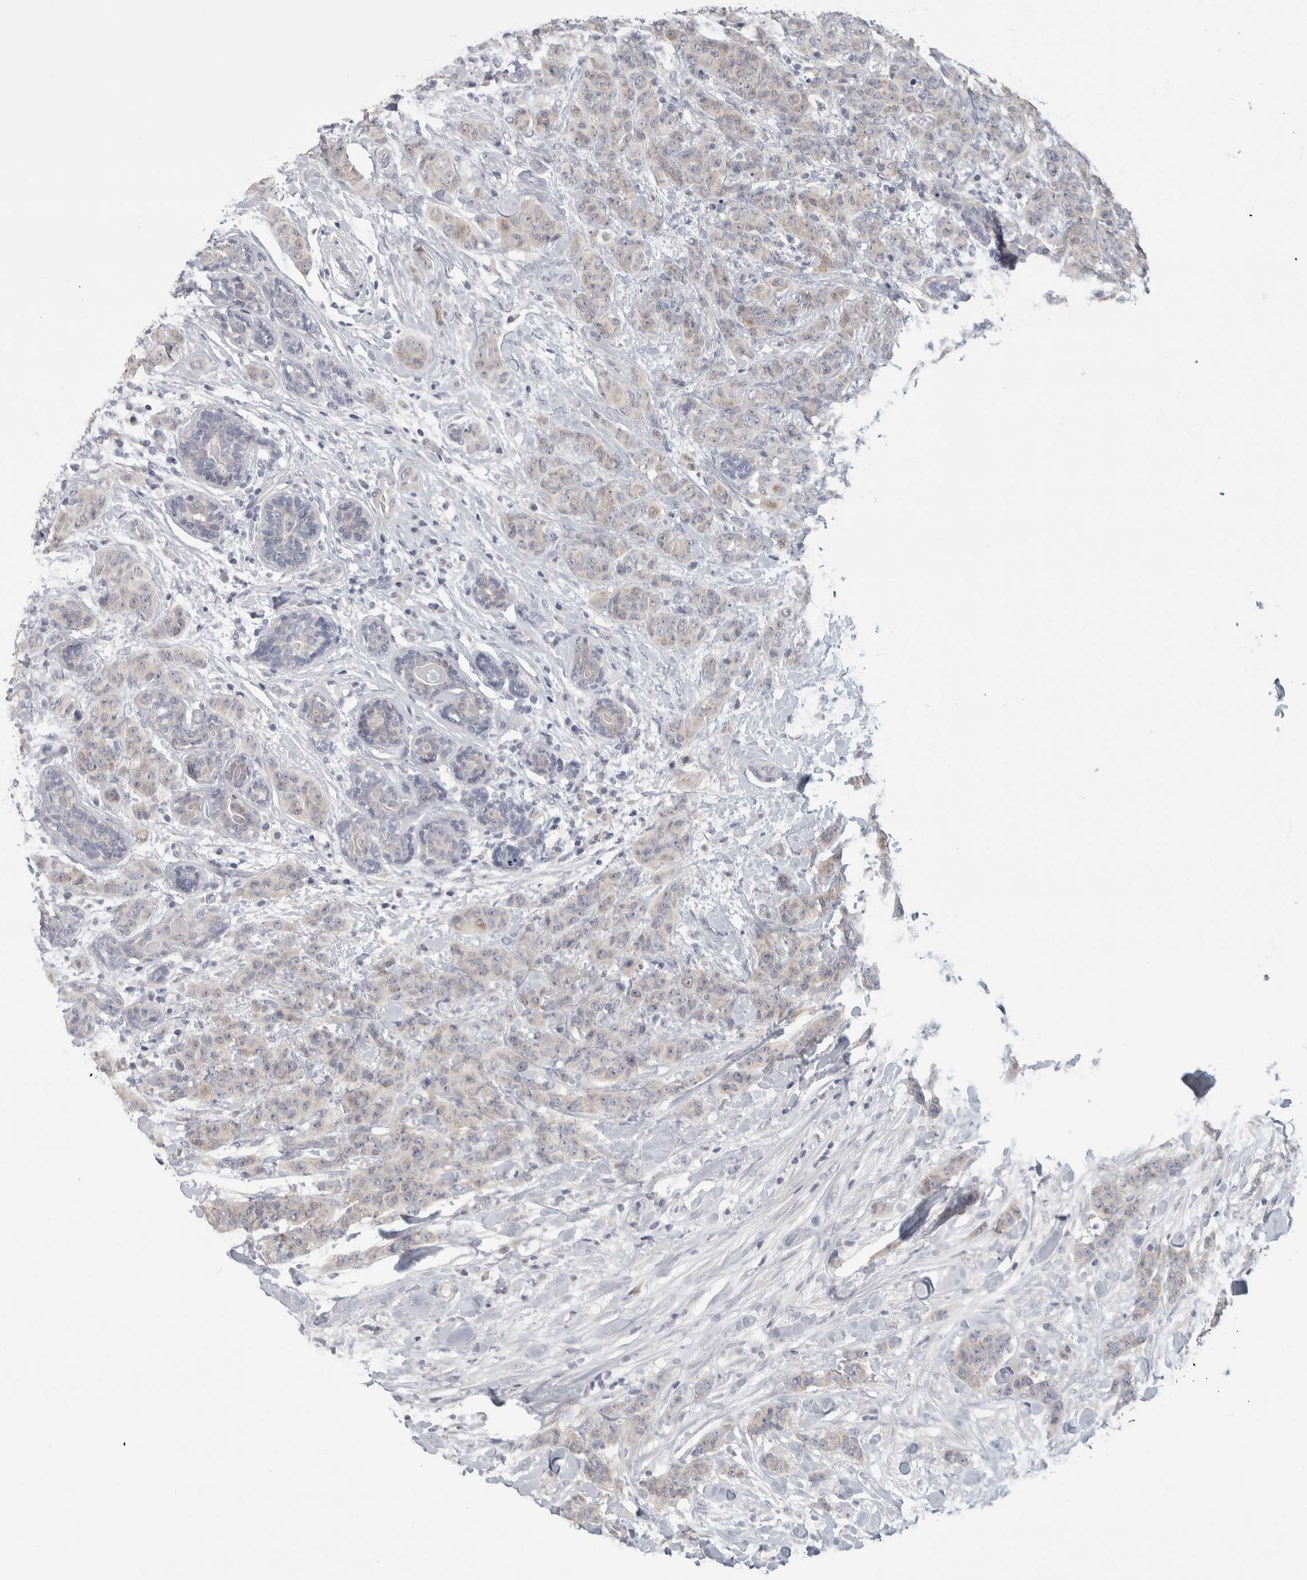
{"staining": {"intensity": "weak", "quantity": "<25%", "location": "cytoplasmic/membranous"}, "tissue": "breast cancer", "cell_type": "Tumor cells", "image_type": "cancer", "snomed": [{"axis": "morphology", "description": "Normal tissue, NOS"}, {"axis": "morphology", "description": "Duct carcinoma"}, {"axis": "topography", "description": "Breast"}], "caption": "There is no significant staining in tumor cells of intraductal carcinoma (breast).", "gene": "DCXR", "patient": {"sex": "female", "age": 40}}